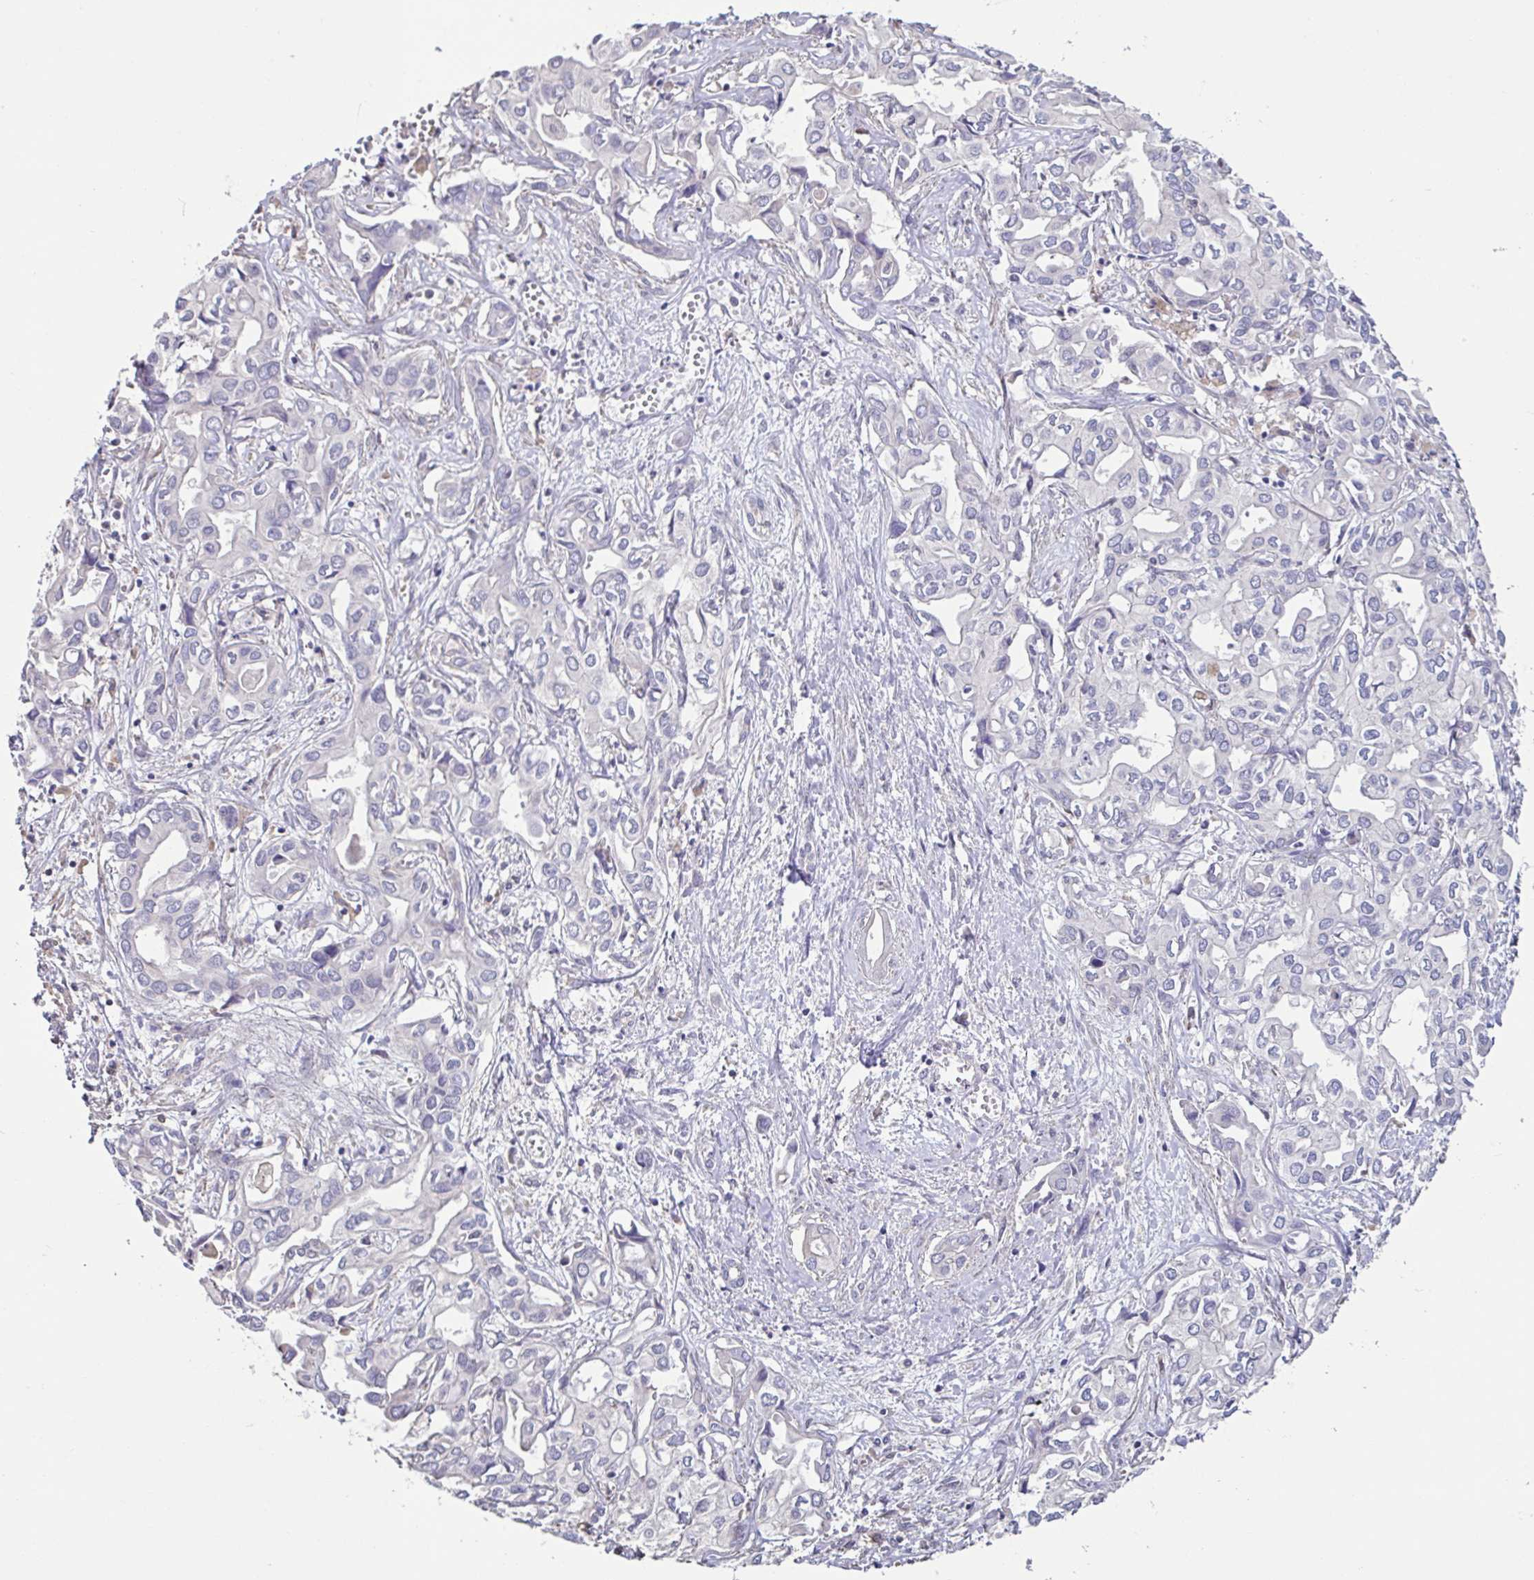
{"staining": {"intensity": "negative", "quantity": "none", "location": "none"}, "tissue": "liver cancer", "cell_type": "Tumor cells", "image_type": "cancer", "snomed": [{"axis": "morphology", "description": "Cholangiocarcinoma"}, {"axis": "topography", "description": "Liver"}], "caption": "Tumor cells are negative for protein expression in human cholangiocarcinoma (liver).", "gene": "ACTRT2", "patient": {"sex": "female", "age": 64}}